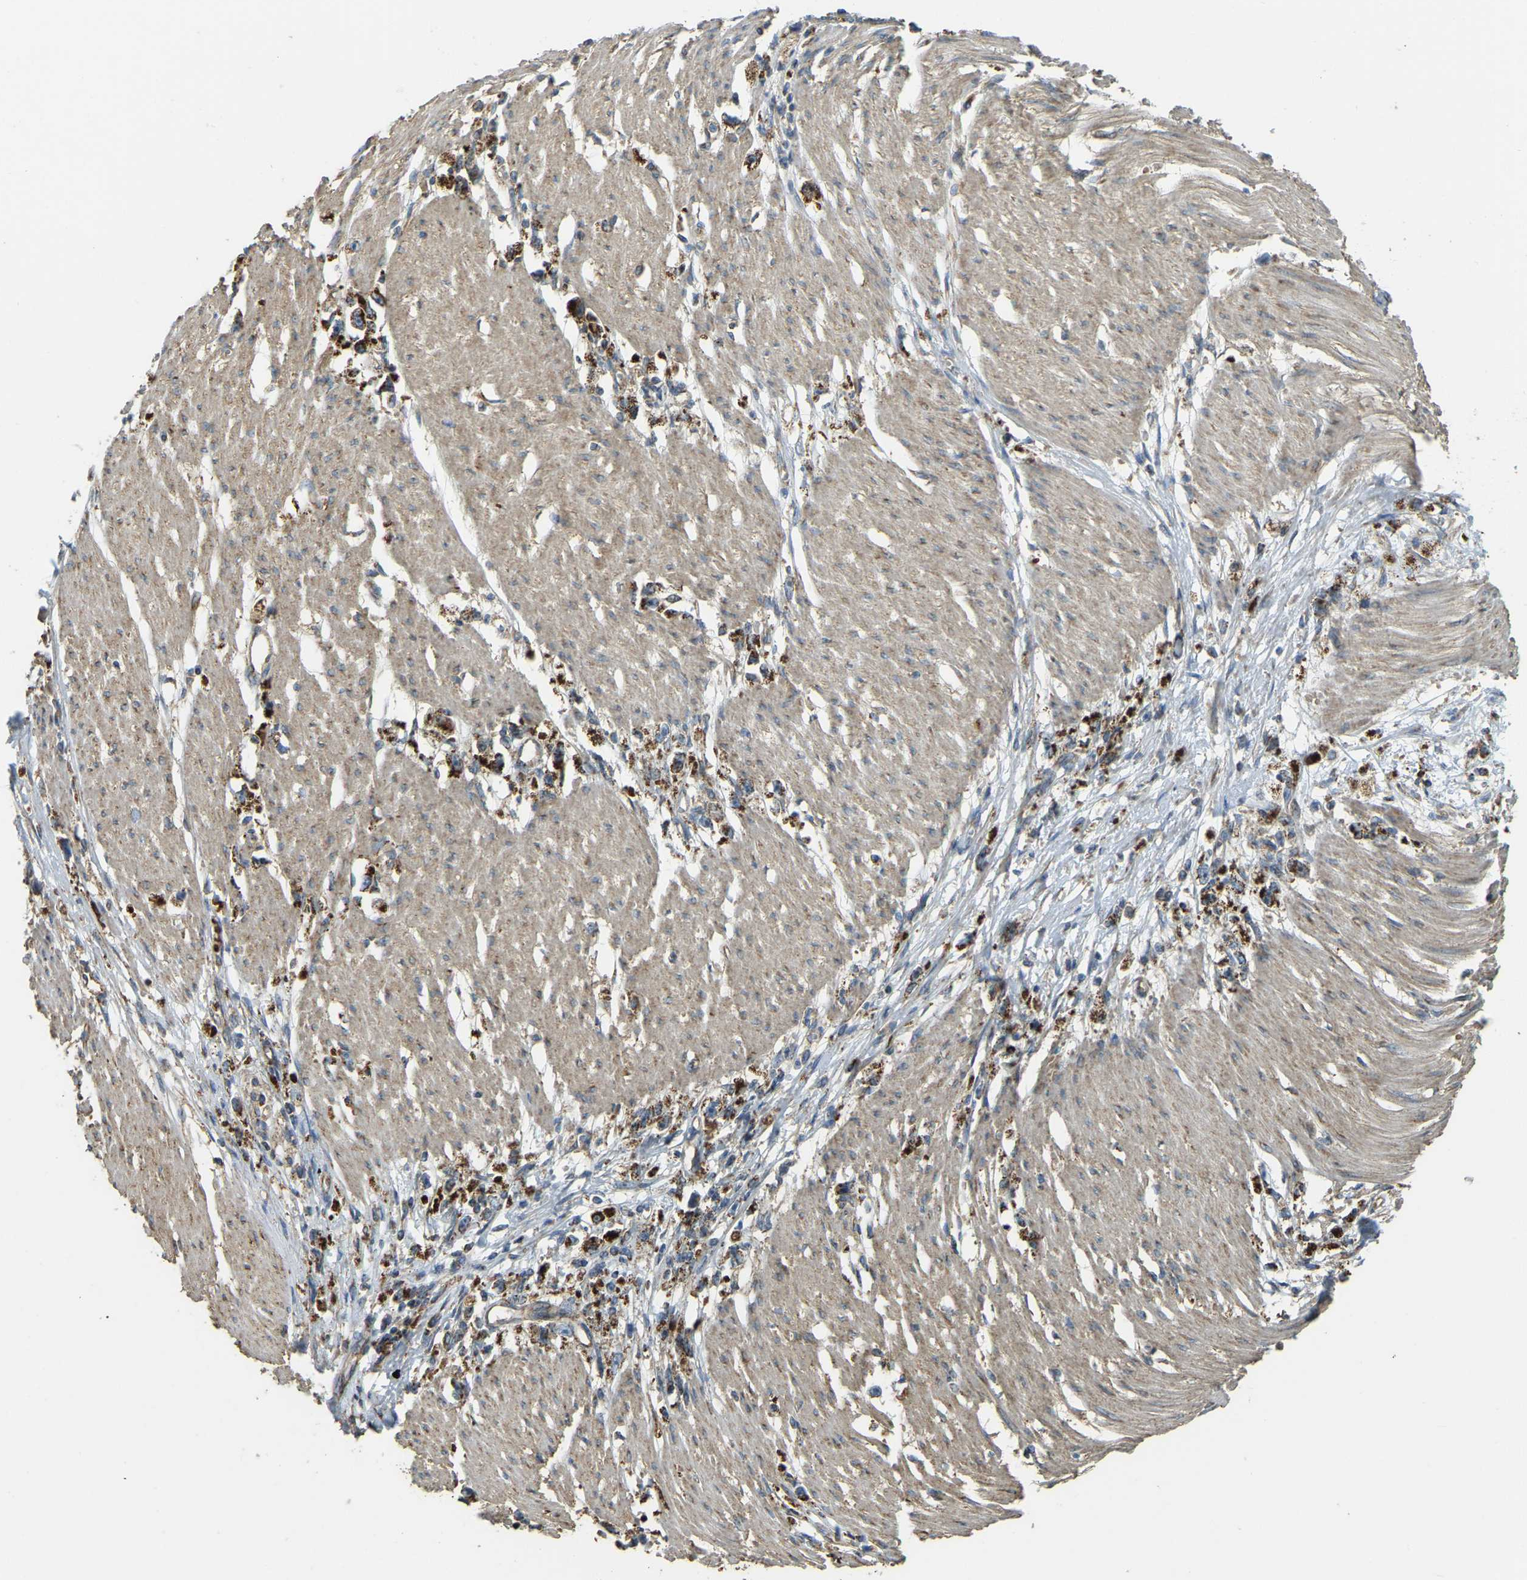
{"staining": {"intensity": "strong", "quantity": ">75%", "location": "cytoplasmic/membranous"}, "tissue": "stomach cancer", "cell_type": "Tumor cells", "image_type": "cancer", "snomed": [{"axis": "morphology", "description": "Adenocarcinoma, NOS"}, {"axis": "topography", "description": "Stomach"}], "caption": "High-power microscopy captured an immunohistochemistry image of stomach cancer (adenocarcinoma), revealing strong cytoplasmic/membranous staining in about >75% of tumor cells.", "gene": "PSMD7", "patient": {"sex": "female", "age": 59}}